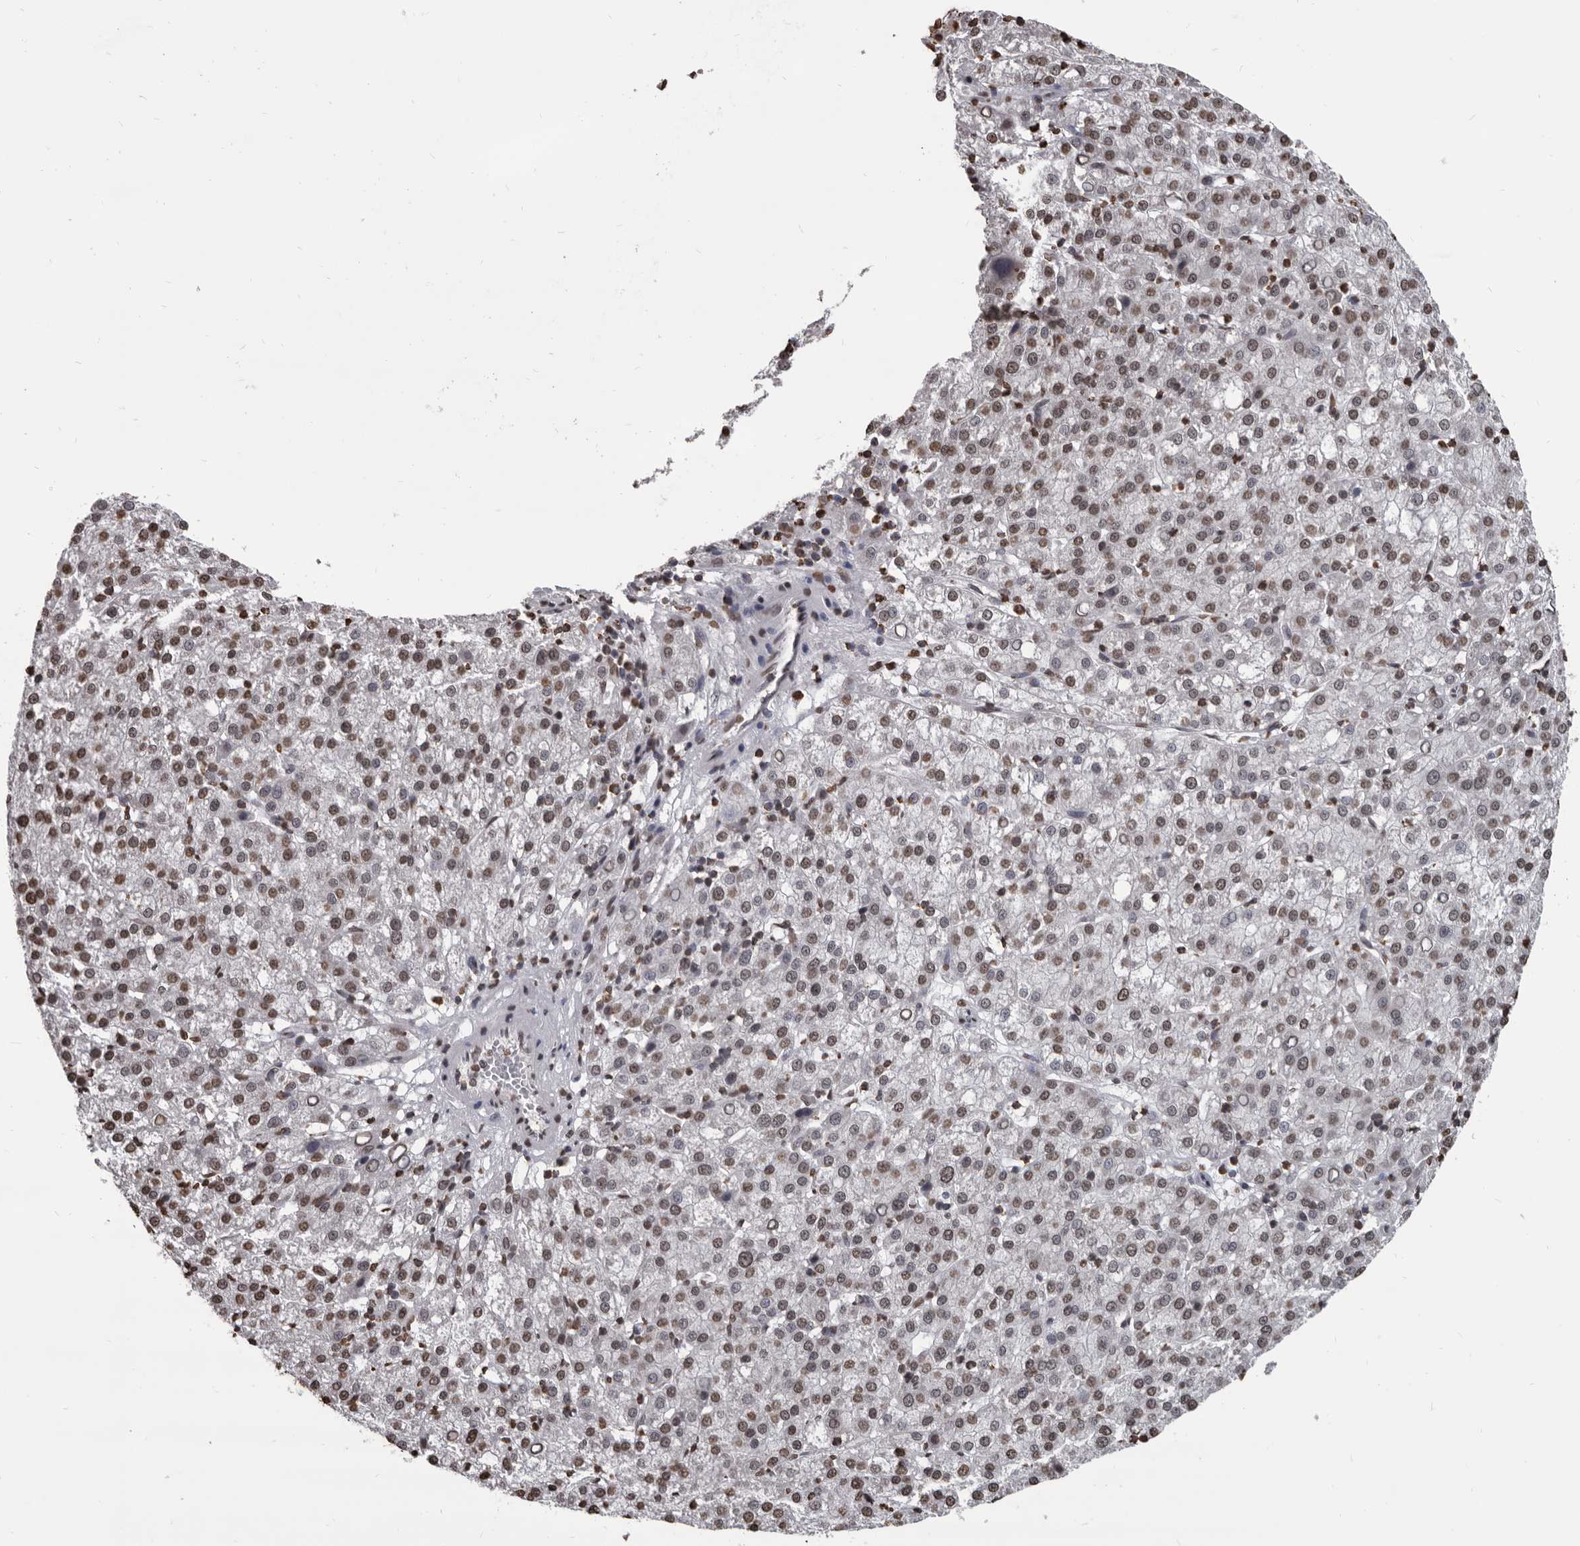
{"staining": {"intensity": "moderate", "quantity": ">75%", "location": "nuclear"}, "tissue": "liver cancer", "cell_type": "Tumor cells", "image_type": "cancer", "snomed": [{"axis": "morphology", "description": "Carcinoma, Hepatocellular, NOS"}, {"axis": "topography", "description": "Liver"}], "caption": "Liver hepatocellular carcinoma was stained to show a protein in brown. There is medium levels of moderate nuclear expression in about >75% of tumor cells.", "gene": "AHR", "patient": {"sex": "female", "age": 58}}